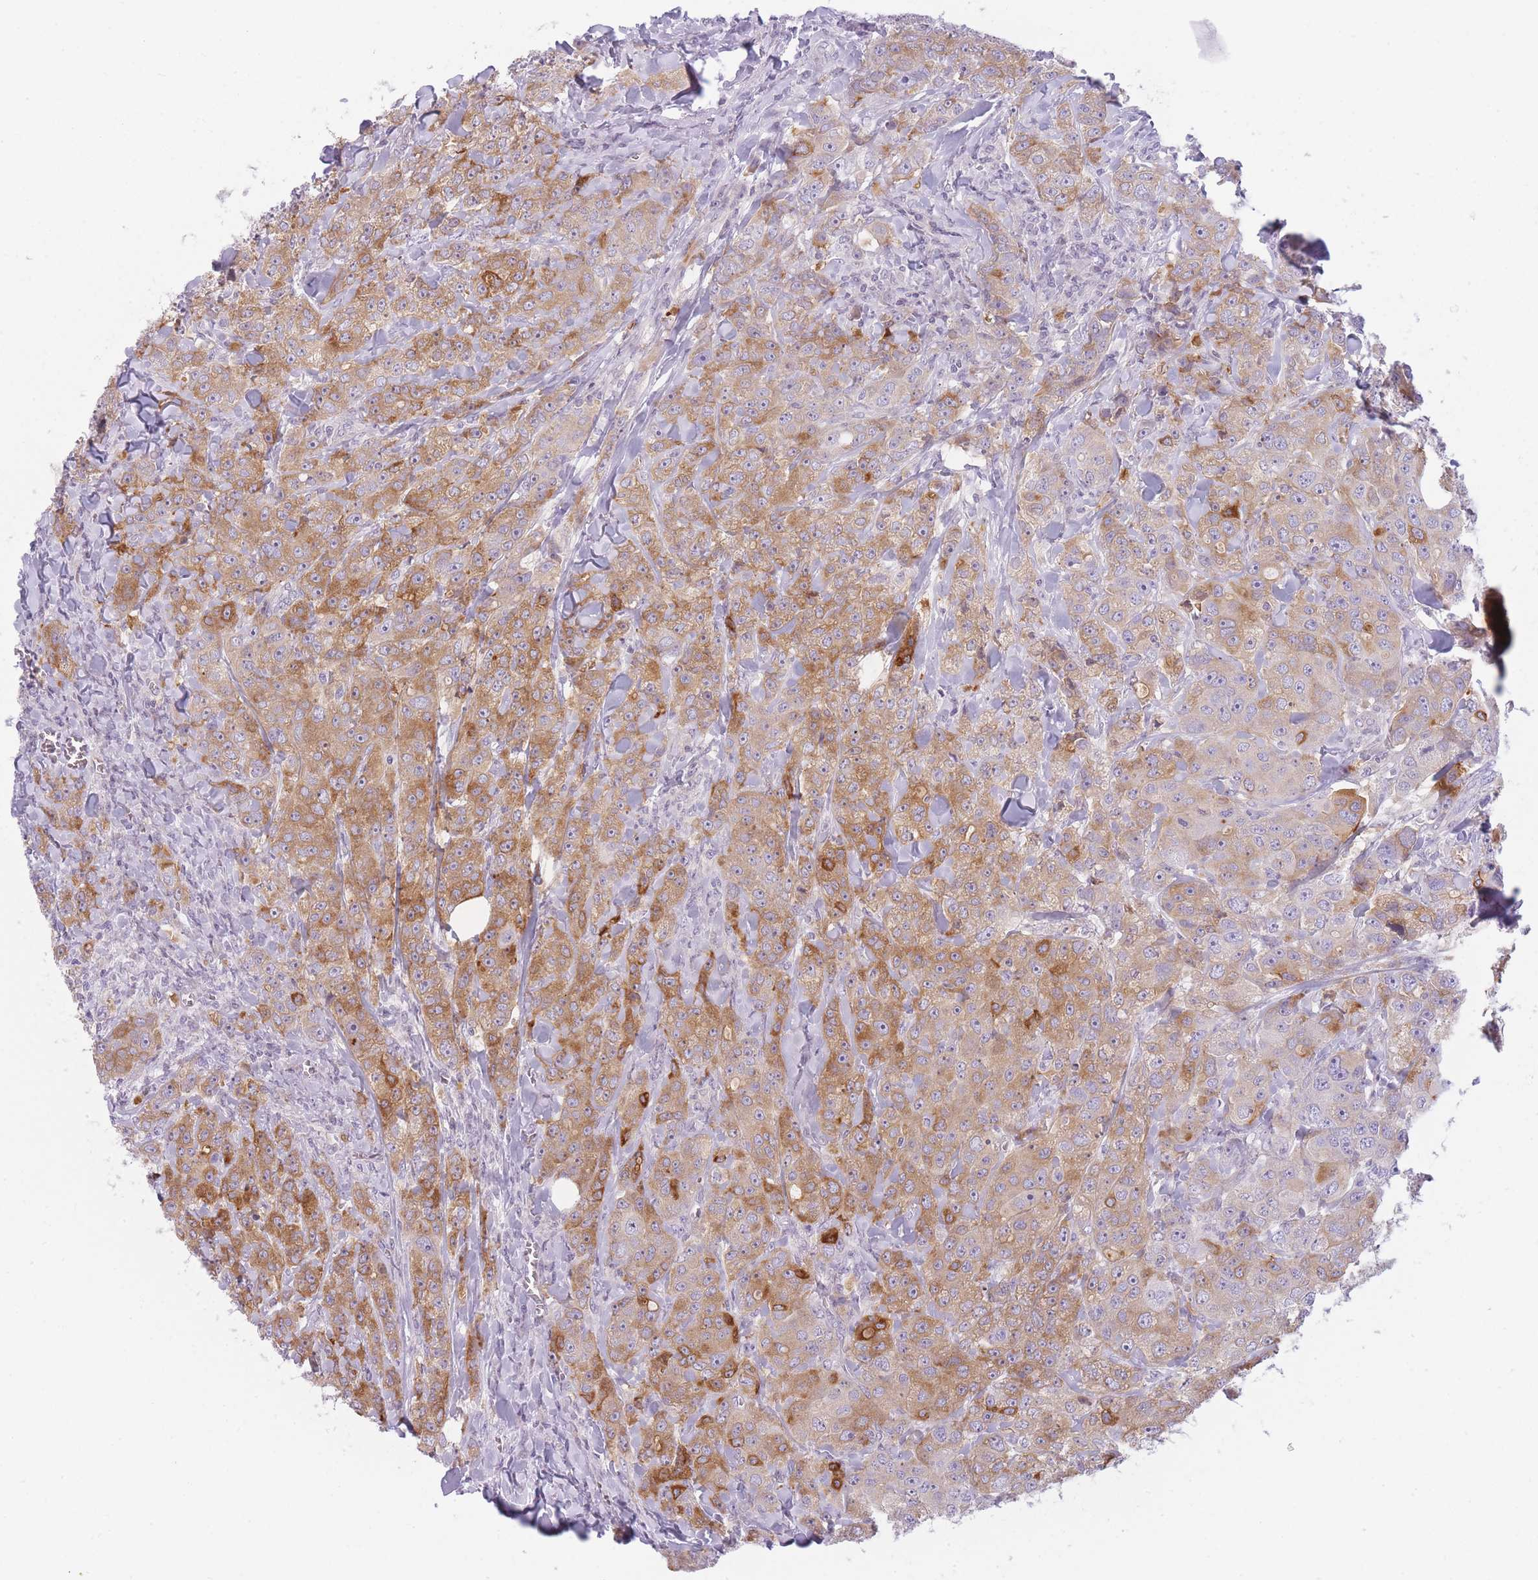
{"staining": {"intensity": "moderate", "quantity": ">75%", "location": "cytoplasmic/membranous"}, "tissue": "breast cancer", "cell_type": "Tumor cells", "image_type": "cancer", "snomed": [{"axis": "morphology", "description": "Duct carcinoma"}, {"axis": "topography", "description": "Breast"}], "caption": "There is medium levels of moderate cytoplasmic/membranous expression in tumor cells of breast cancer, as demonstrated by immunohistochemical staining (brown color).", "gene": "GGT1", "patient": {"sex": "female", "age": 43}}